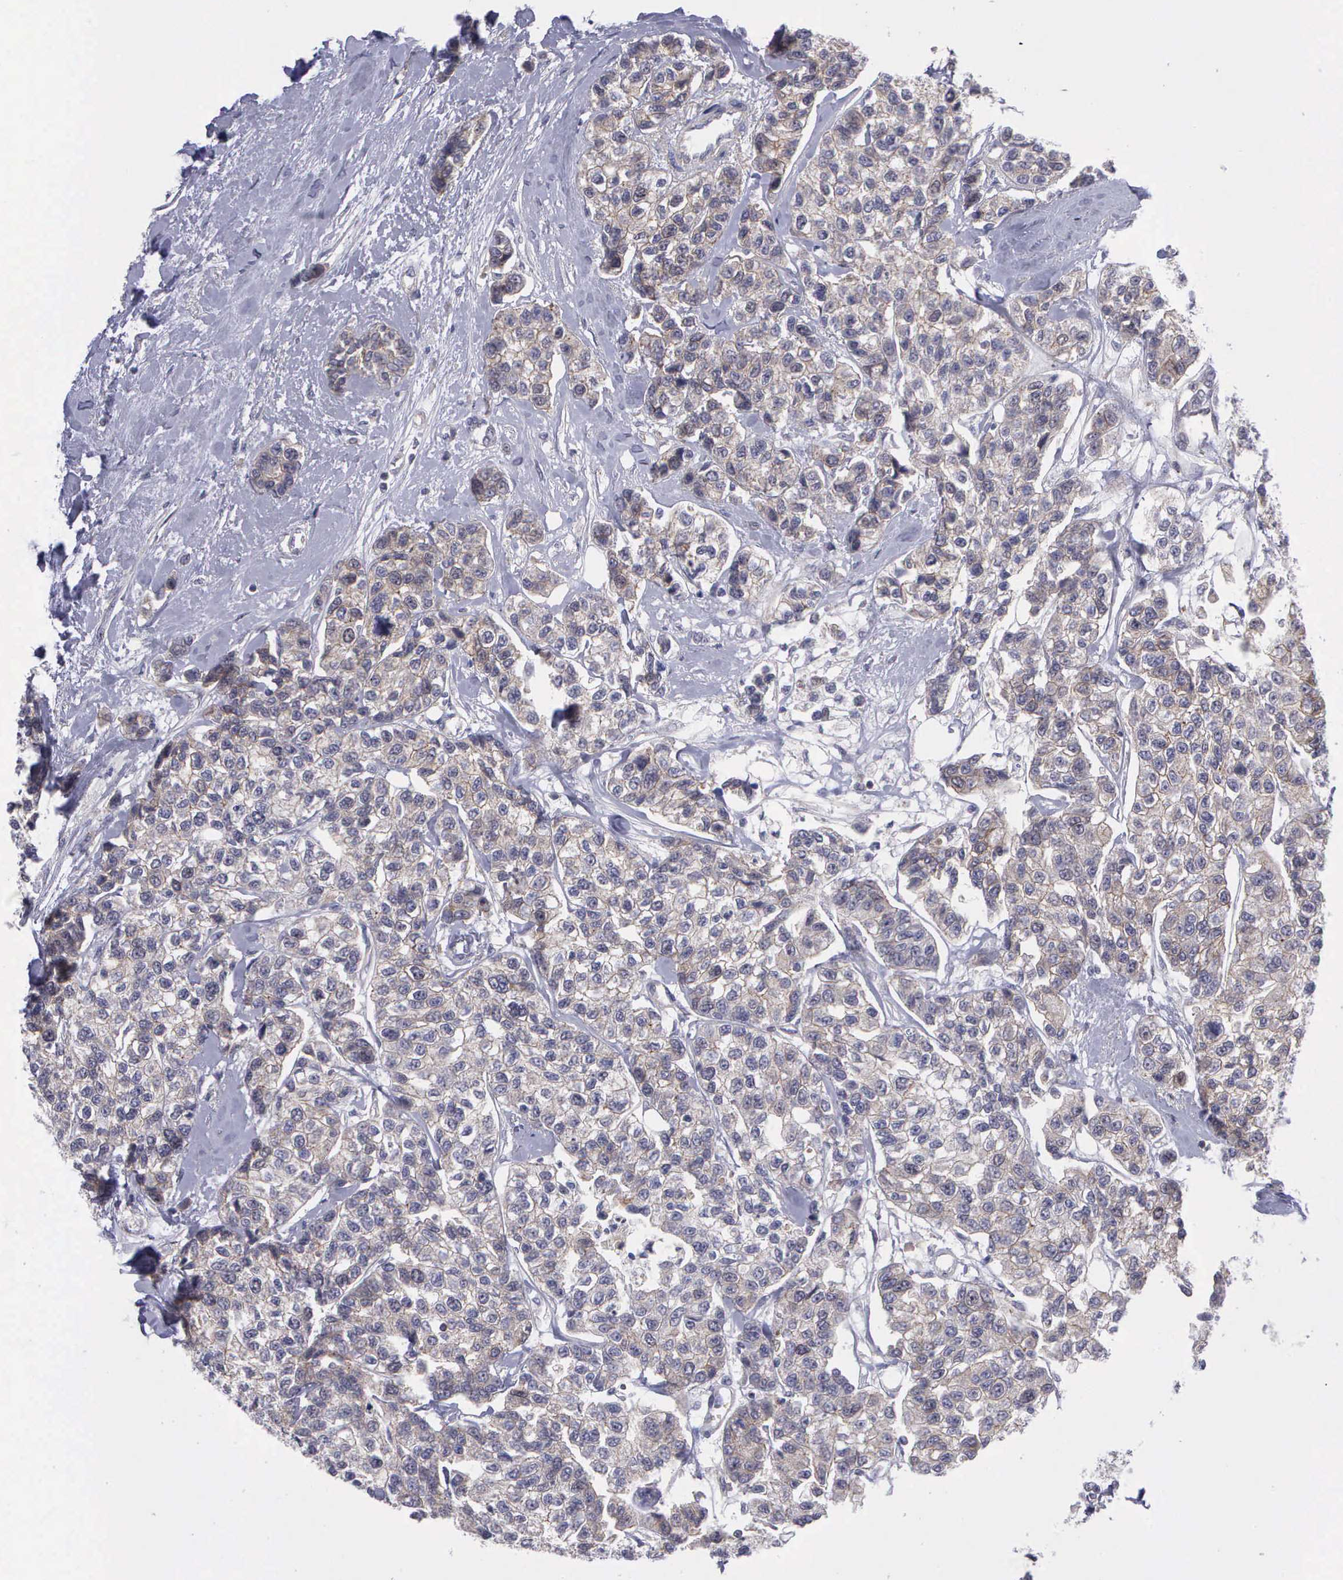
{"staining": {"intensity": "weak", "quantity": "<25%", "location": "cytoplasmic/membranous"}, "tissue": "breast cancer", "cell_type": "Tumor cells", "image_type": "cancer", "snomed": [{"axis": "morphology", "description": "Duct carcinoma"}, {"axis": "topography", "description": "Breast"}], "caption": "DAB (3,3'-diaminobenzidine) immunohistochemical staining of human breast cancer (intraductal carcinoma) reveals no significant positivity in tumor cells.", "gene": "MICAL3", "patient": {"sex": "female", "age": 51}}